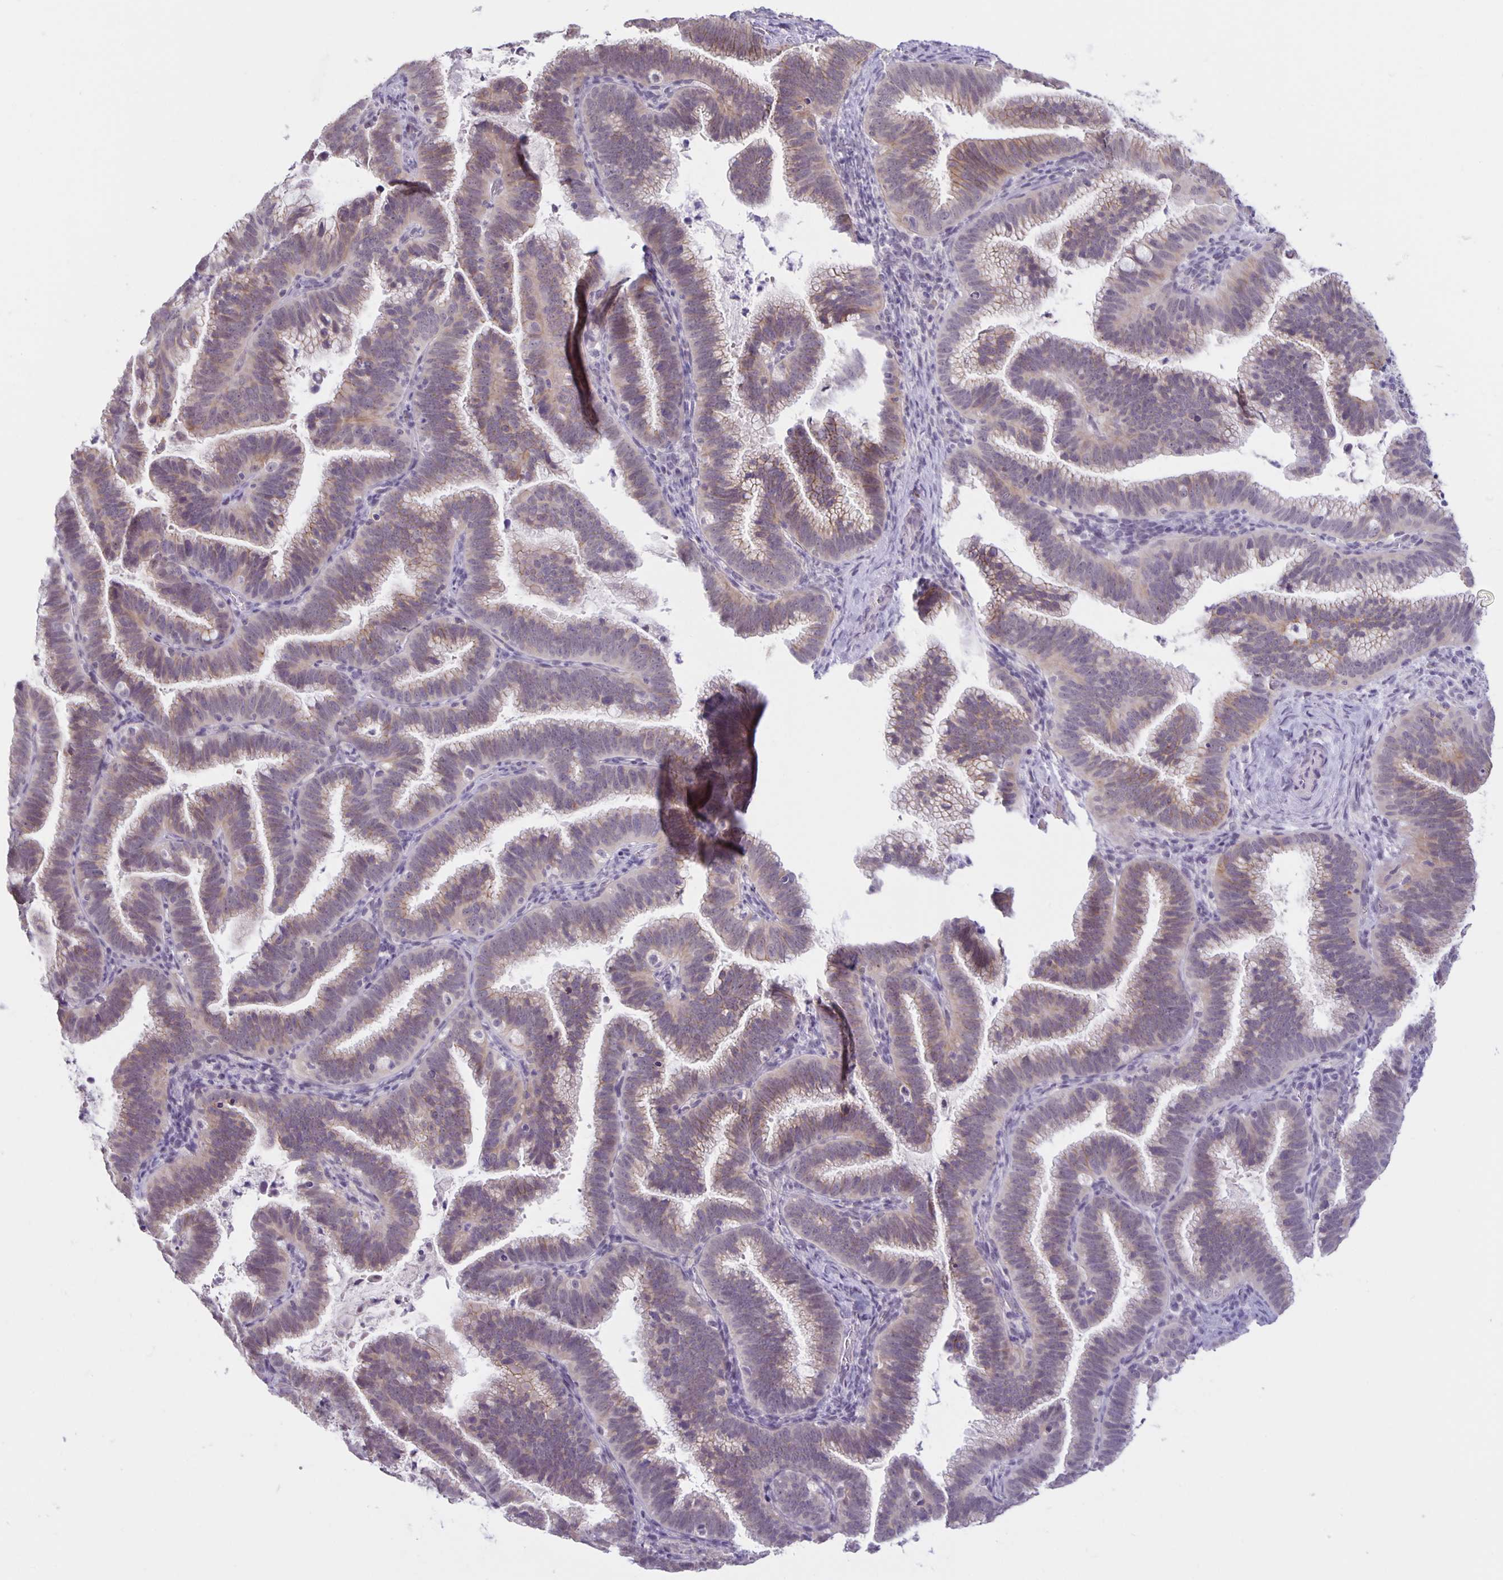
{"staining": {"intensity": "weak", "quantity": "<25%", "location": "cytoplasmic/membranous"}, "tissue": "cervical cancer", "cell_type": "Tumor cells", "image_type": "cancer", "snomed": [{"axis": "morphology", "description": "Adenocarcinoma, NOS"}, {"axis": "topography", "description": "Cervix"}], "caption": "Immunohistochemical staining of adenocarcinoma (cervical) shows no significant staining in tumor cells. Brightfield microscopy of immunohistochemistry (IHC) stained with DAB (3,3'-diaminobenzidine) (brown) and hematoxylin (blue), captured at high magnification.", "gene": "ARVCF", "patient": {"sex": "female", "age": 61}}